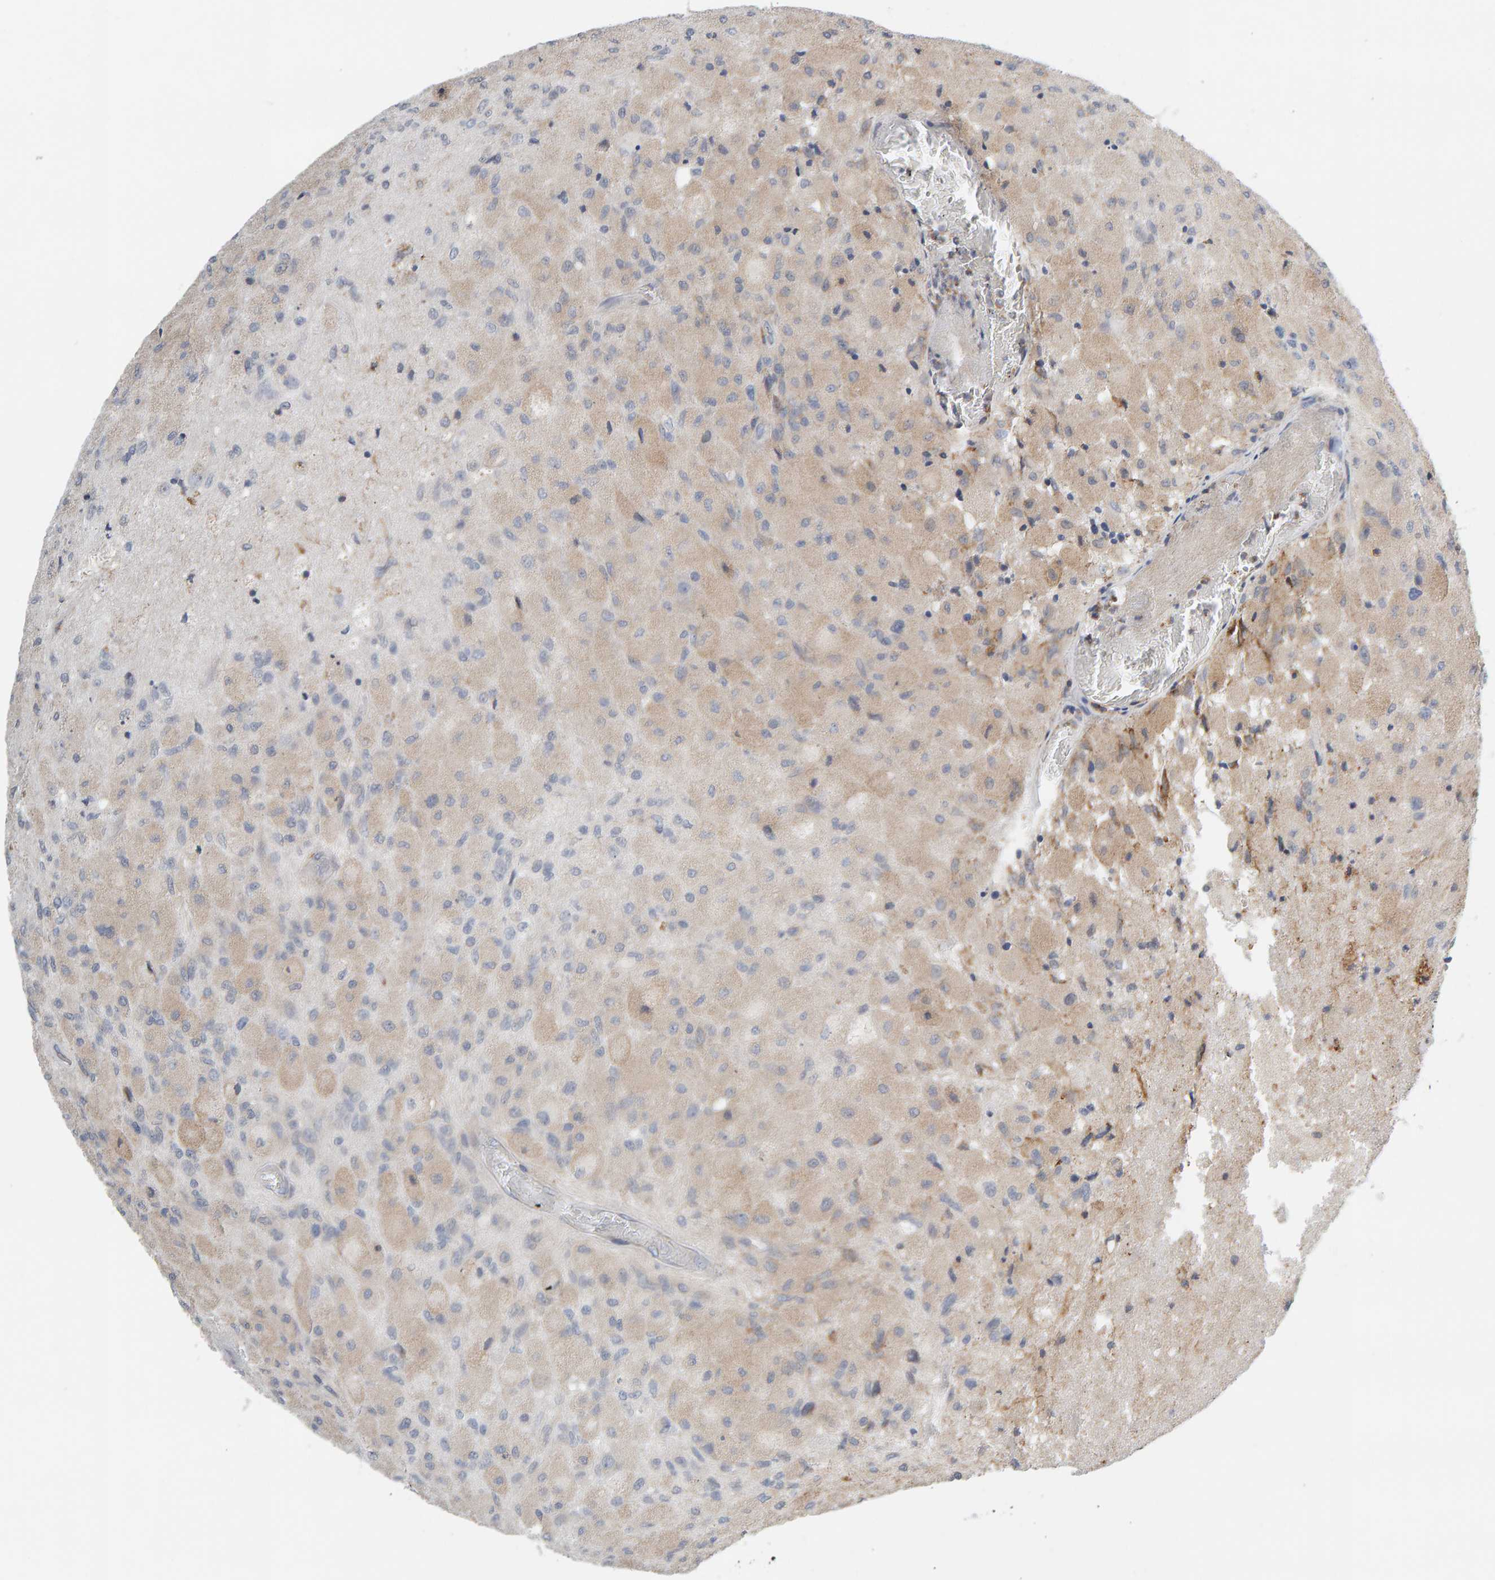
{"staining": {"intensity": "weak", "quantity": "25%-75%", "location": "cytoplasmic/membranous"}, "tissue": "glioma", "cell_type": "Tumor cells", "image_type": "cancer", "snomed": [{"axis": "morphology", "description": "Normal tissue, NOS"}, {"axis": "morphology", "description": "Glioma, malignant, High grade"}, {"axis": "topography", "description": "Cerebral cortex"}], "caption": "High-power microscopy captured an immunohistochemistry image of glioma, revealing weak cytoplasmic/membranous positivity in about 25%-75% of tumor cells. (brown staining indicates protein expression, while blue staining denotes nuclei).", "gene": "ENGASE", "patient": {"sex": "male", "age": 77}}